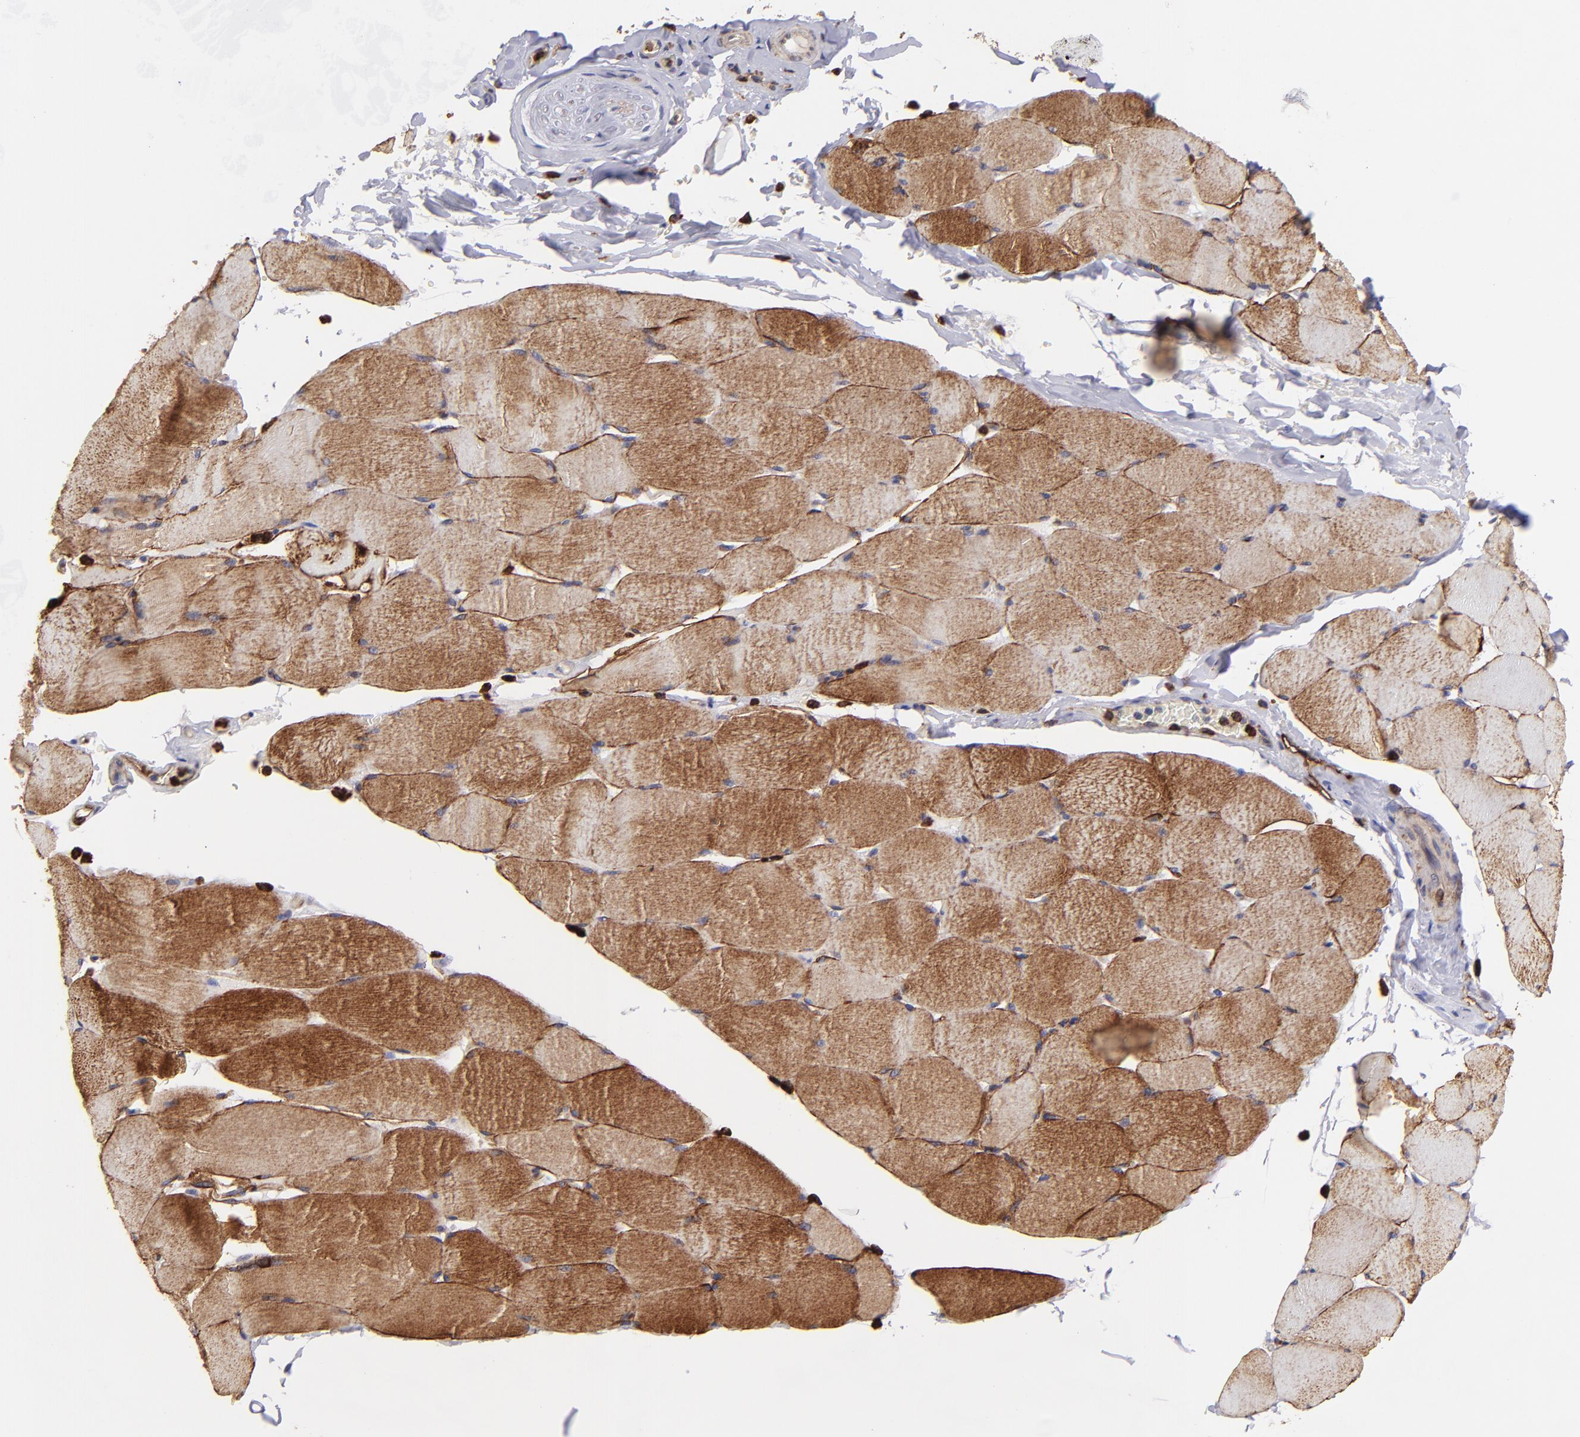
{"staining": {"intensity": "strong", "quantity": ">75%", "location": "cytoplasmic/membranous"}, "tissue": "skeletal muscle", "cell_type": "Myocytes", "image_type": "normal", "snomed": [{"axis": "morphology", "description": "Normal tissue, NOS"}, {"axis": "topography", "description": "Skeletal muscle"}], "caption": "The immunohistochemical stain shows strong cytoplasmic/membranous positivity in myocytes of normal skeletal muscle. The staining was performed using DAB to visualize the protein expression in brown, while the nuclei were stained in blue with hematoxylin (Magnification: 20x).", "gene": "DYSF", "patient": {"sex": "male", "age": 62}}